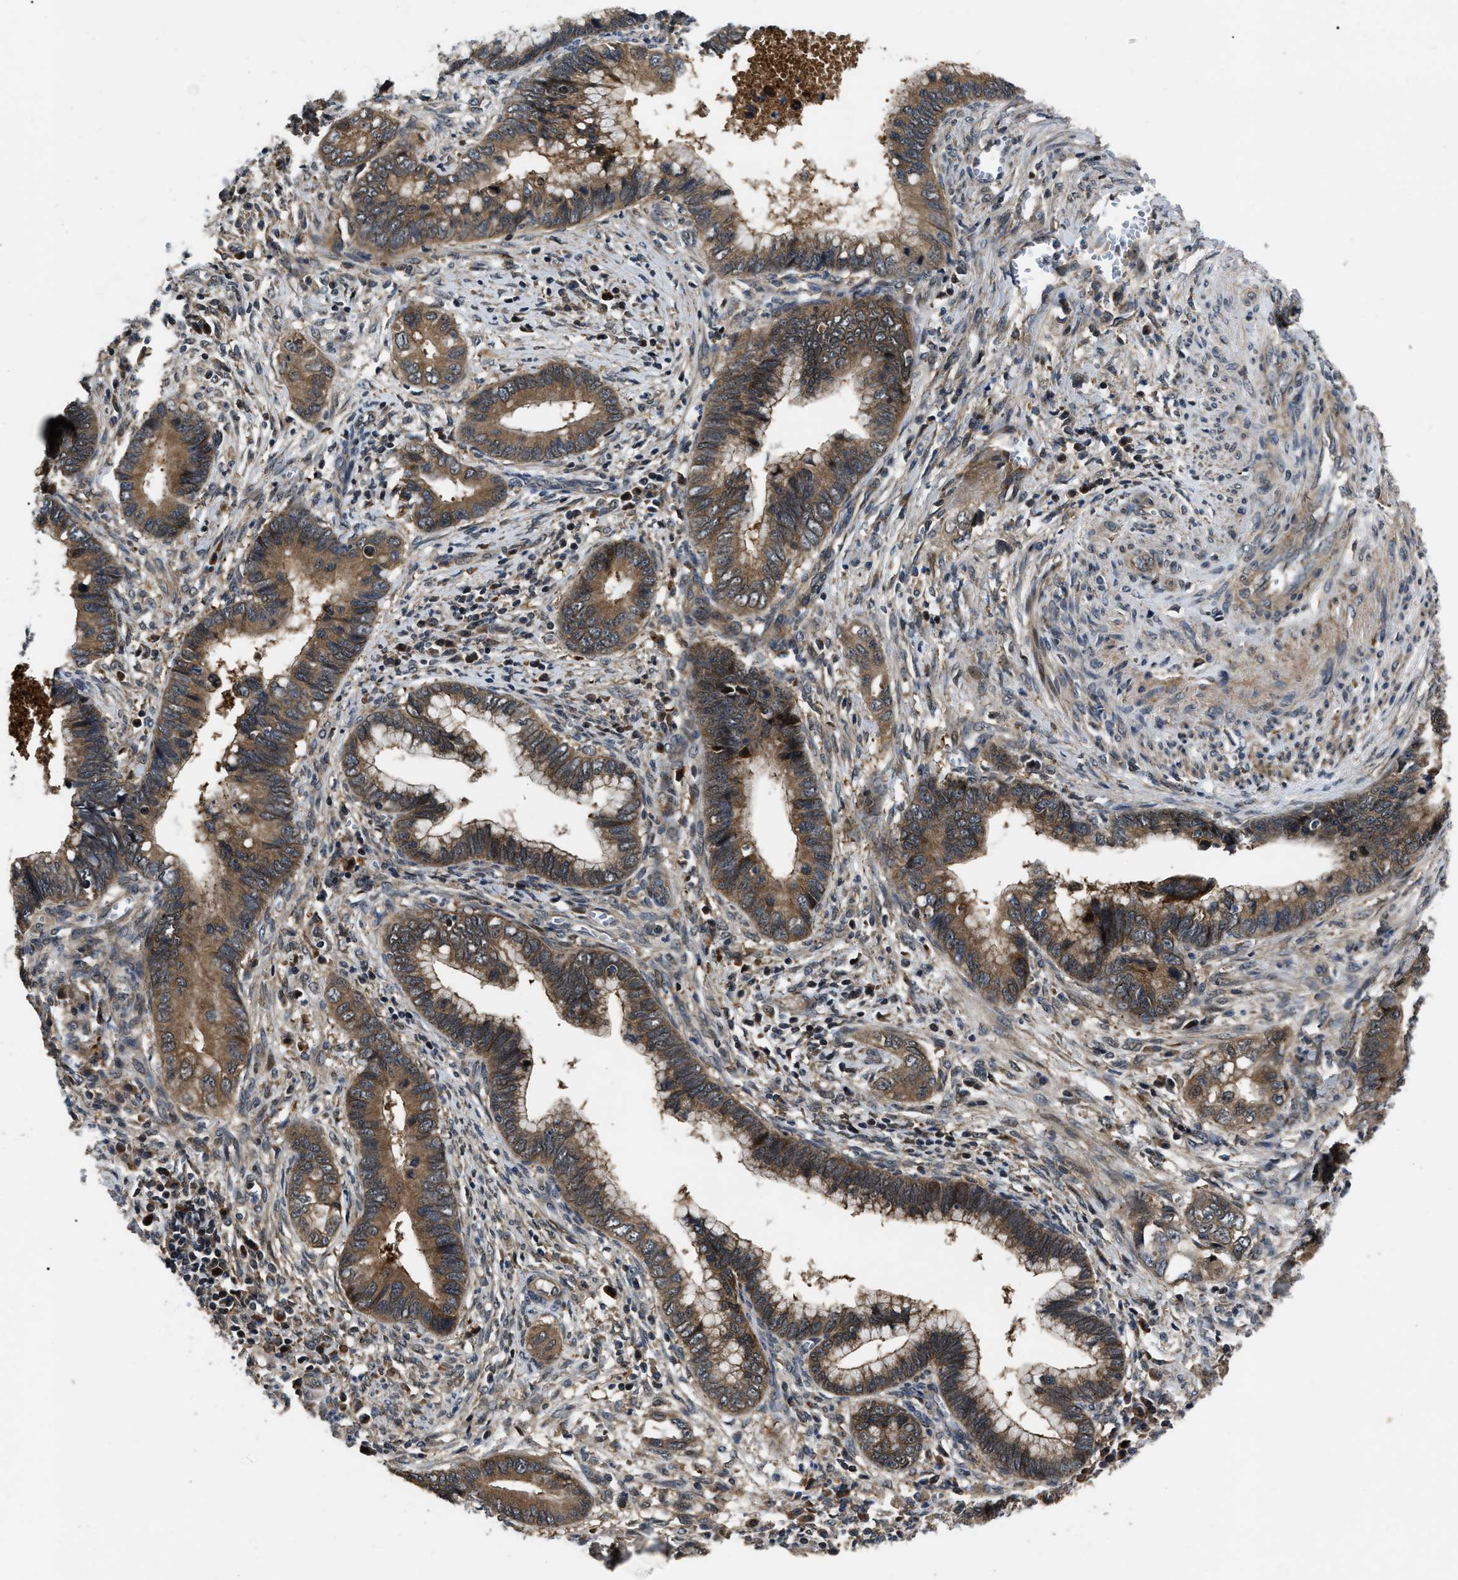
{"staining": {"intensity": "moderate", "quantity": ">75%", "location": "cytoplasmic/membranous"}, "tissue": "cervical cancer", "cell_type": "Tumor cells", "image_type": "cancer", "snomed": [{"axis": "morphology", "description": "Adenocarcinoma, NOS"}, {"axis": "topography", "description": "Cervix"}], "caption": "A micrograph of human adenocarcinoma (cervical) stained for a protein reveals moderate cytoplasmic/membranous brown staining in tumor cells.", "gene": "PPWD1", "patient": {"sex": "female", "age": 44}}